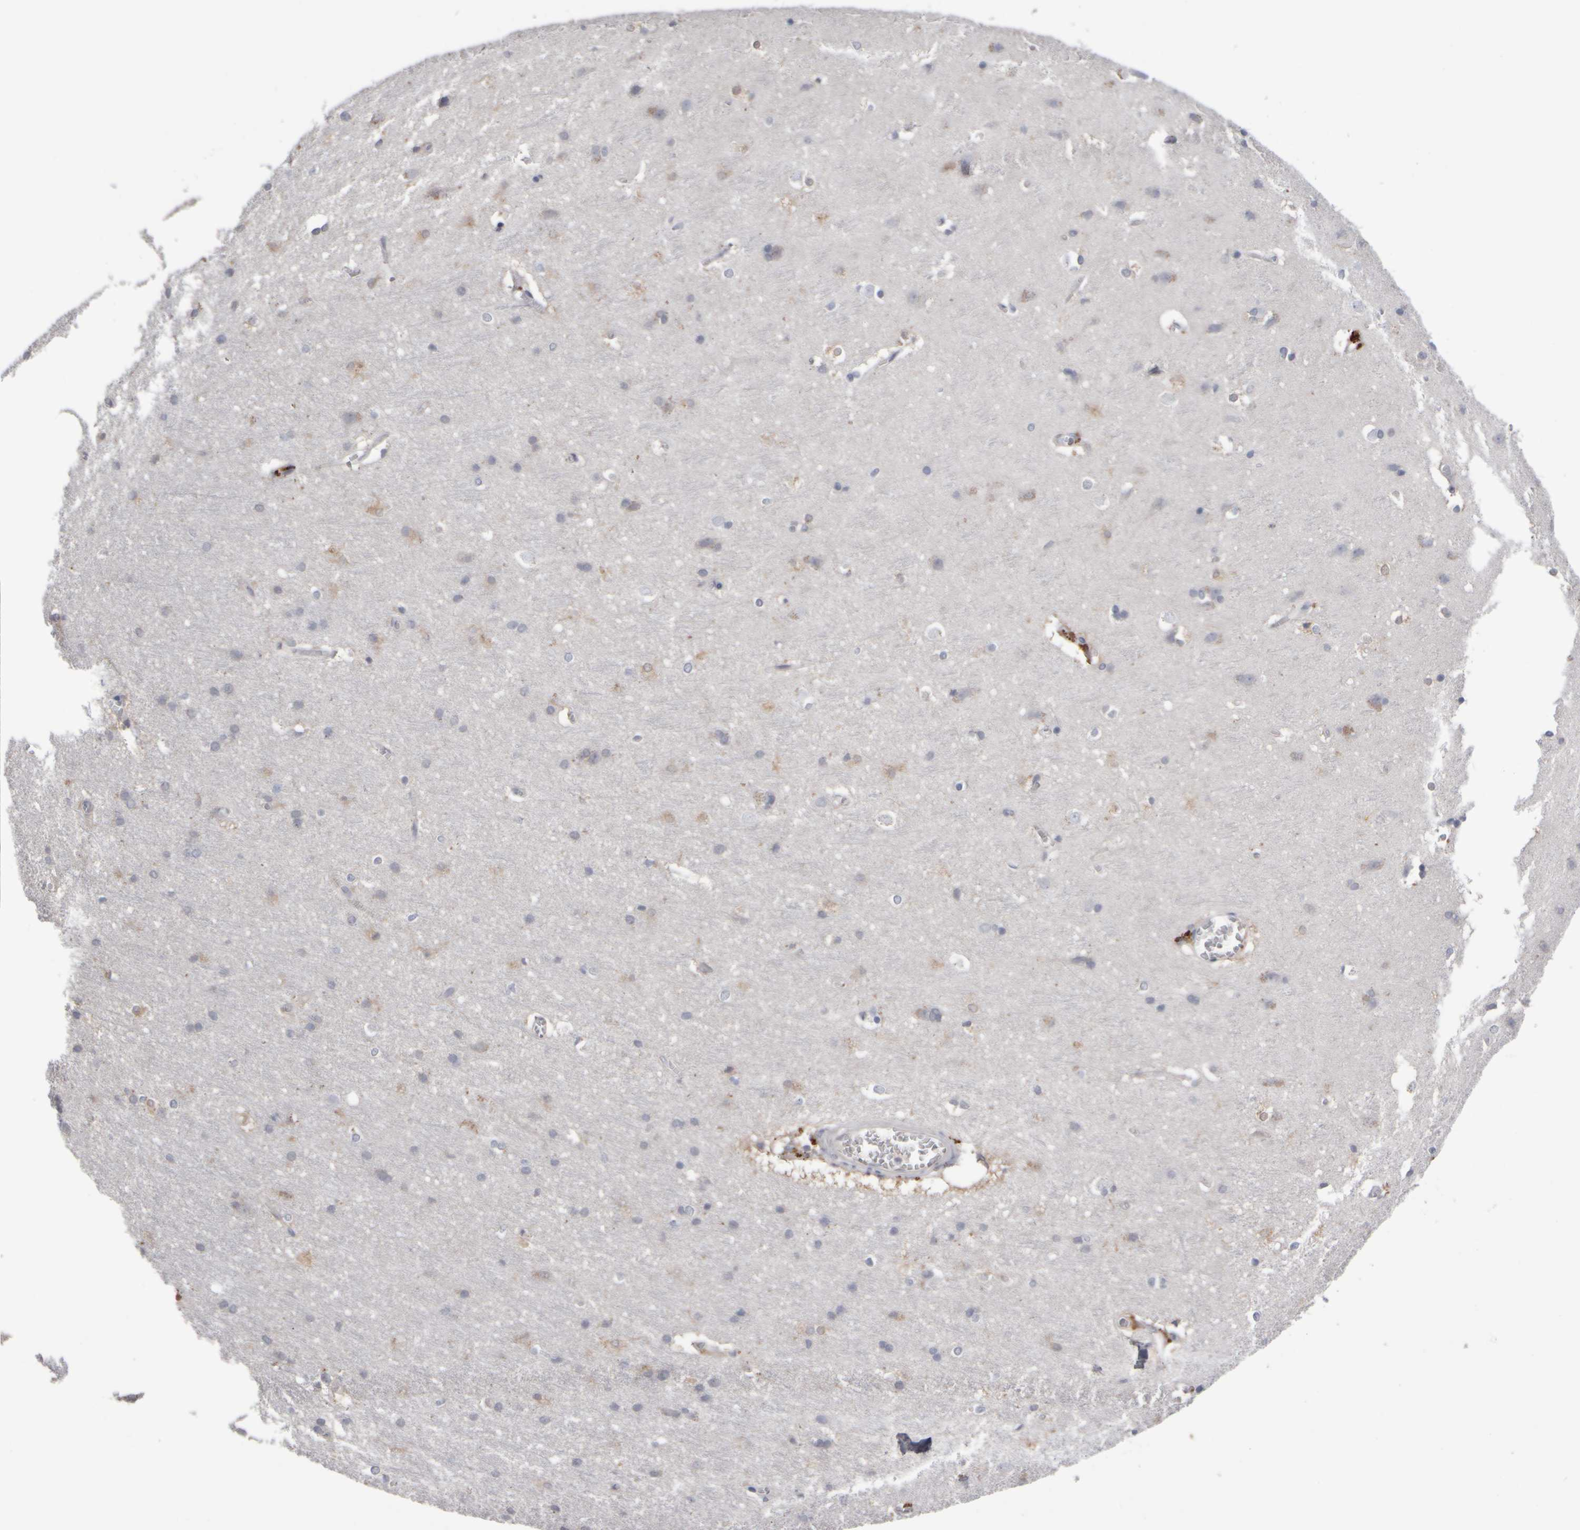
{"staining": {"intensity": "negative", "quantity": "none", "location": "none"}, "tissue": "cerebral cortex", "cell_type": "Endothelial cells", "image_type": "normal", "snomed": [{"axis": "morphology", "description": "Normal tissue, NOS"}, {"axis": "topography", "description": "Cerebral cortex"}], "caption": "The histopathology image displays no staining of endothelial cells in normal cerebral cortex. The staining is performed using DAB (3,3'-diaminobenzidine) brown chromogen with nuclei counter-stained in using hematoxylin.", "gene": "EPHX2", "patient": {"sex": "male", "age": 54}}